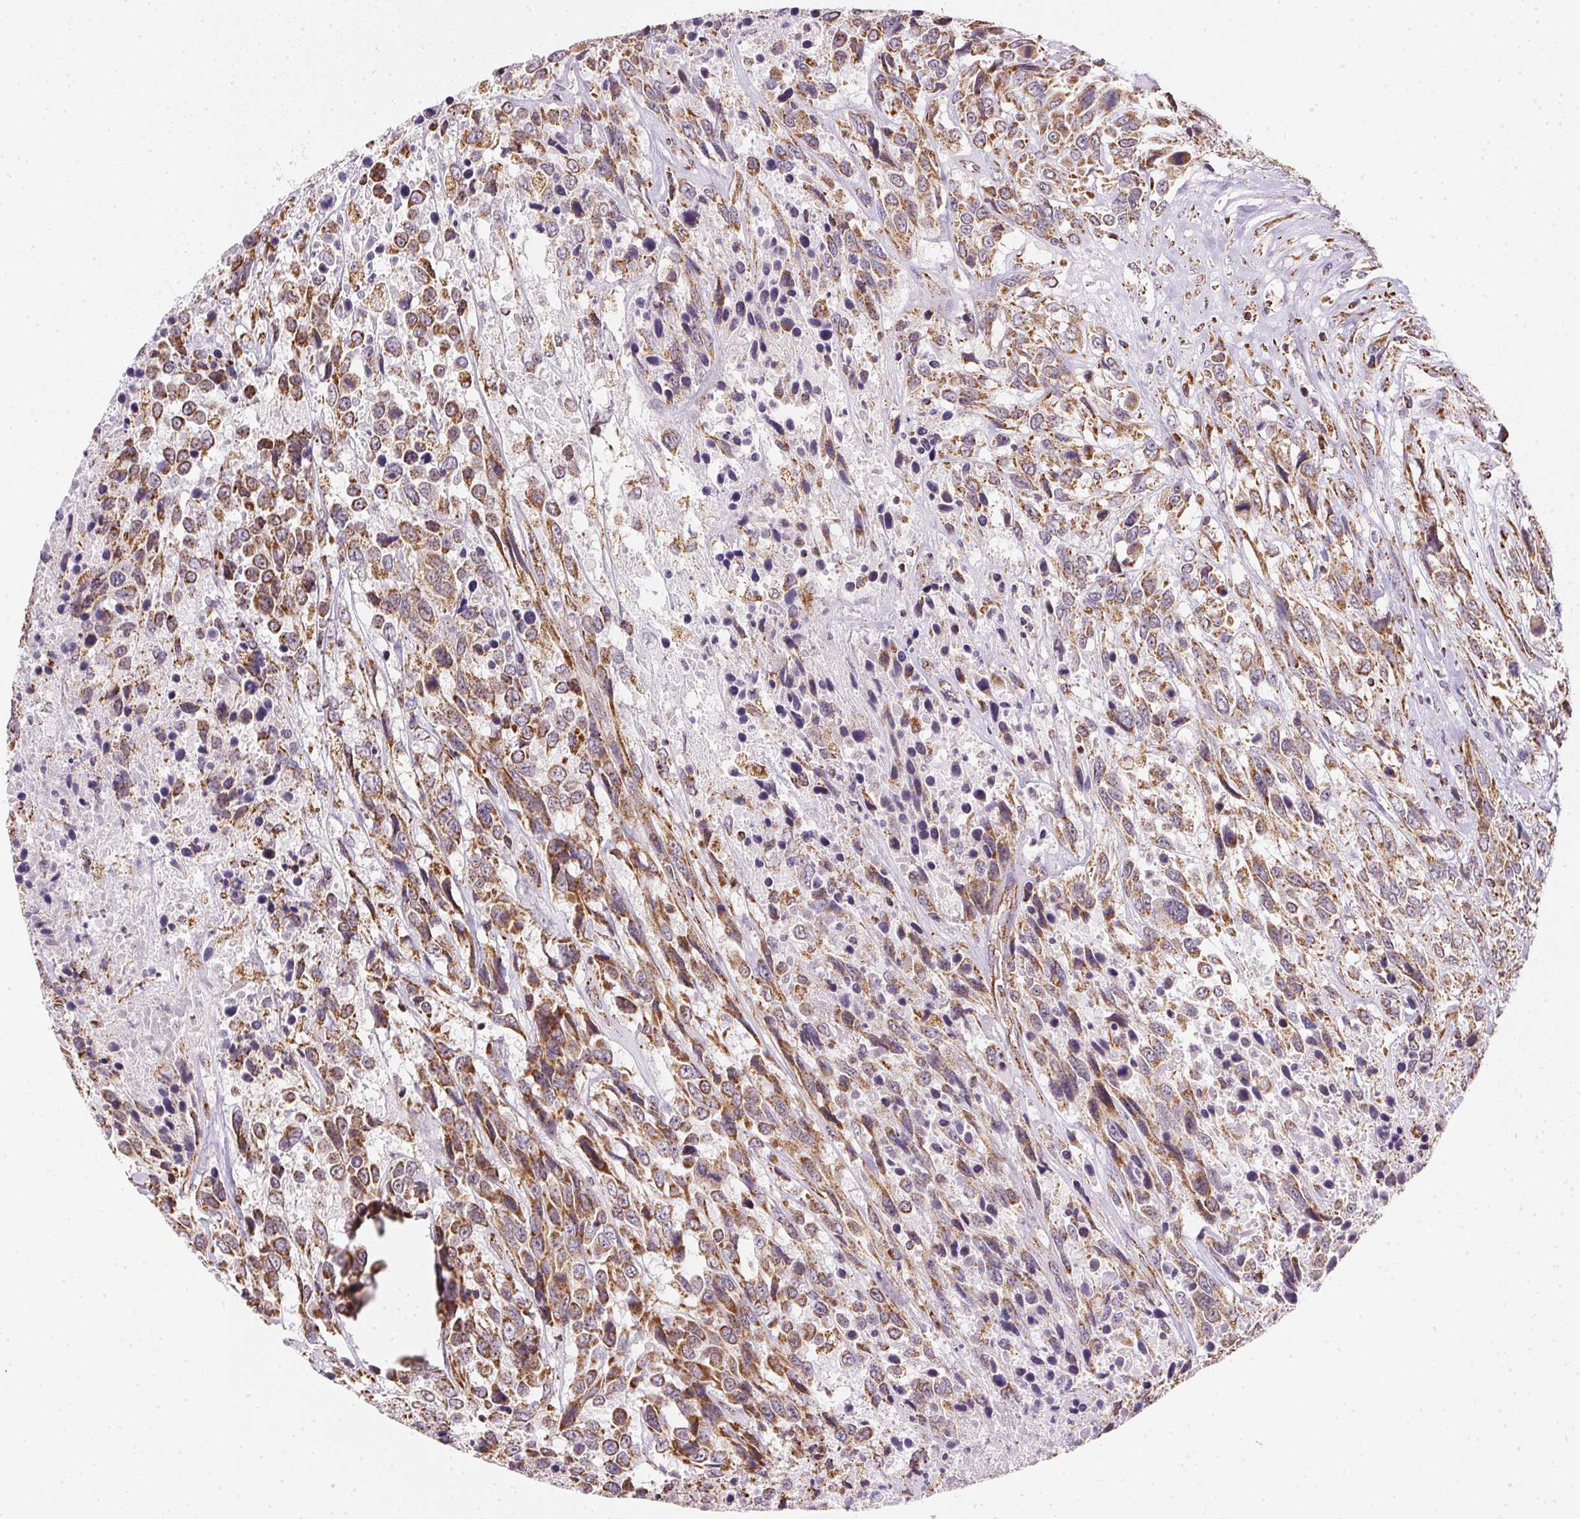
{"staining": {"intensity": "moderate", "quantity": ">75%", "location": "cytoplasmic/membranous"}, "tissue": "urothelial cancer", "cell_type": "Tumor cells", "image_type": "cancer", "snomed": [{"axis": "morphology", "description": "Urothelial carcinoma, High grade"}, {"axis": "topography", "description": "Urinary bladder"}], "caption": "The histopathology image exhibits immunohistochemical staining of urothelial cancer. There is moderate cytoplasmic/membranous staining is seen in approximately >75% of tumor cells. Nuclei are stained in blue.", "gene": "MAPK11", "patient": {"sex": "female", "age": 70}}